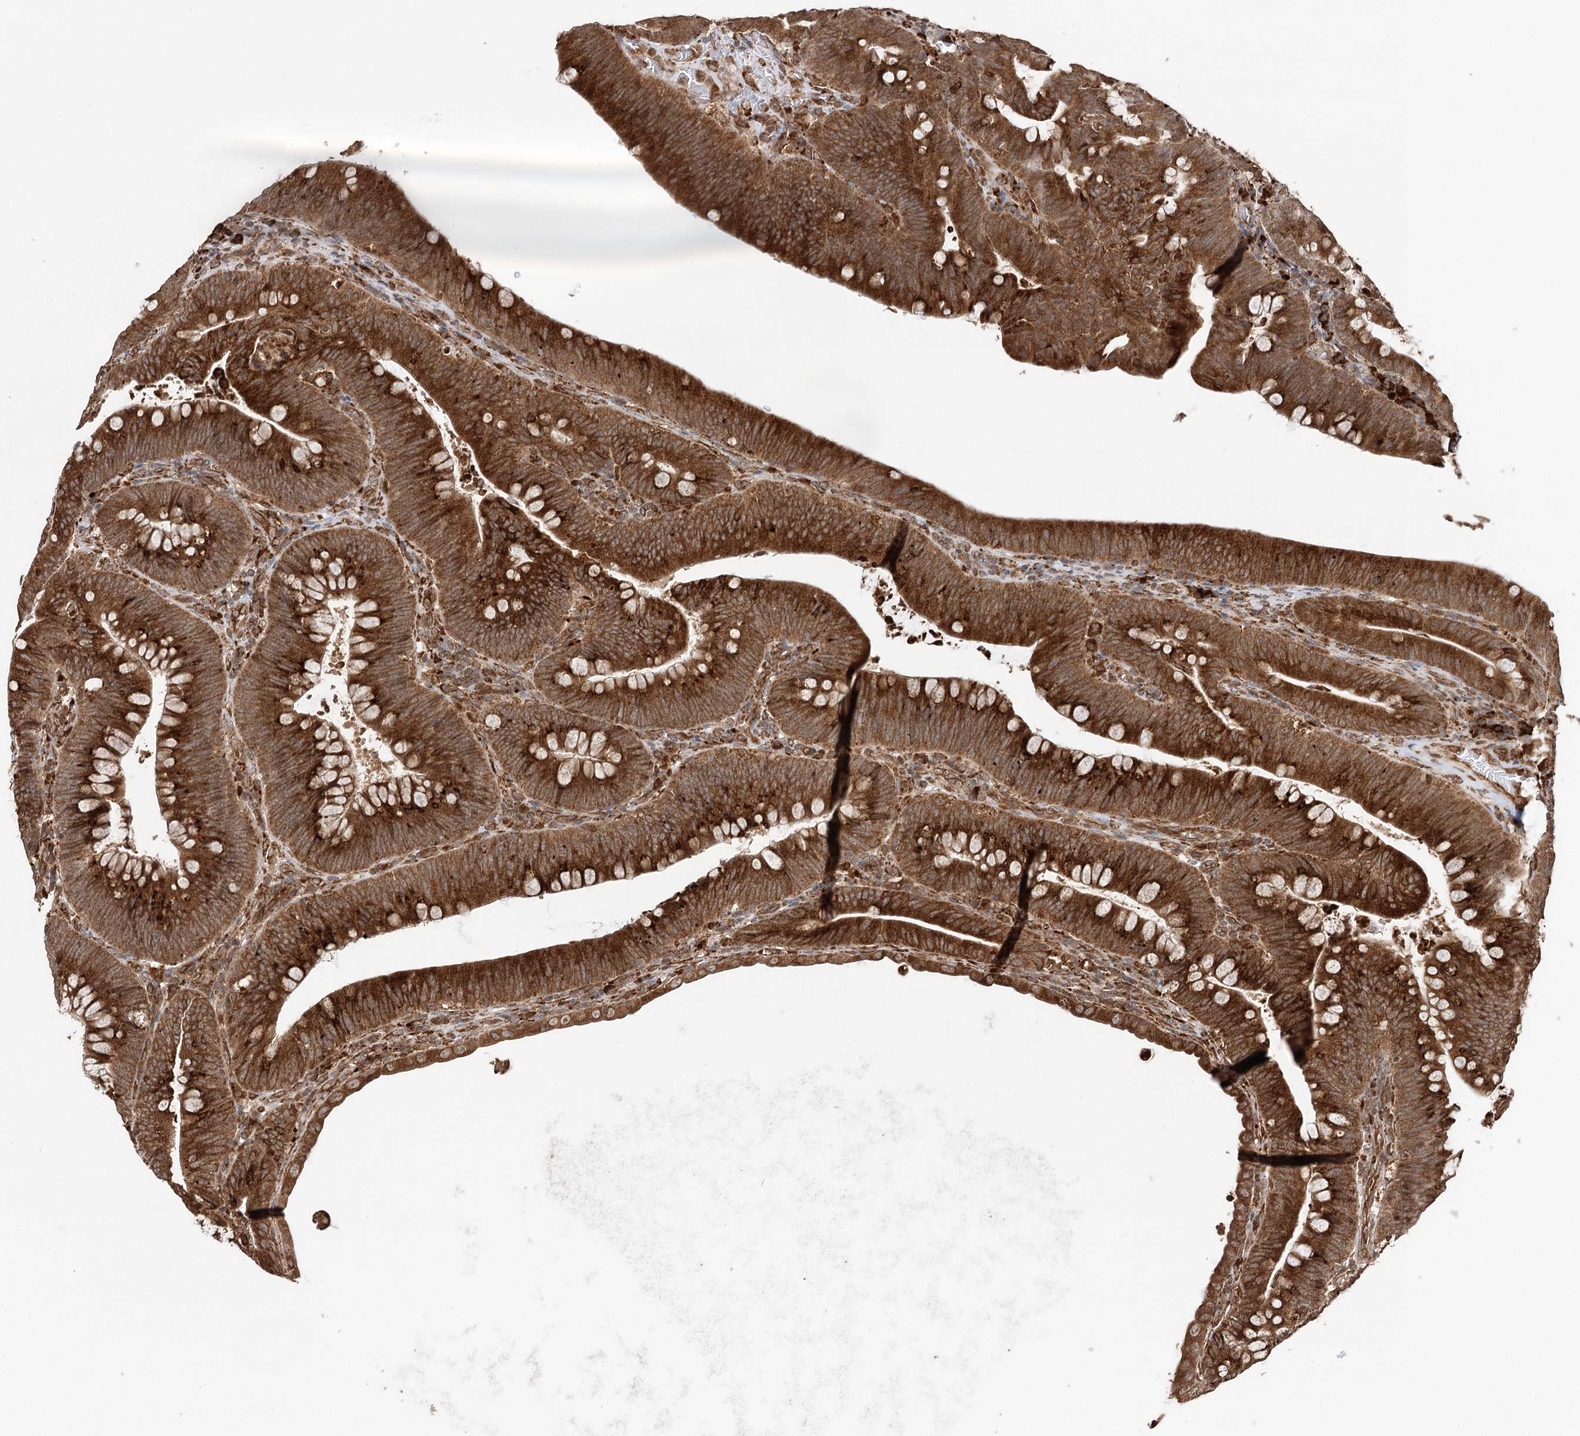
{"staining": {"intensity": "strong", "quantity": ">75%", "location": "cytoplasmic/membranous"}, "tissue": "colorectal cancer", "cell_type": "Tumor cells", "image_type": "cancer", "snomed": [{"axis": "morphology", "description": "Normal tissue, NOS"}, {"axis": "topography", "description": "Colon"}], "caption": "This histopathology image demonstrates immunohistochemistry staining of colorectal cancer, with high strong cytoplasmic/membranous staining in about >75% of tumor cells.", "gene": "DNAJB14", "patient": {"sex": "female", "age": 82}}